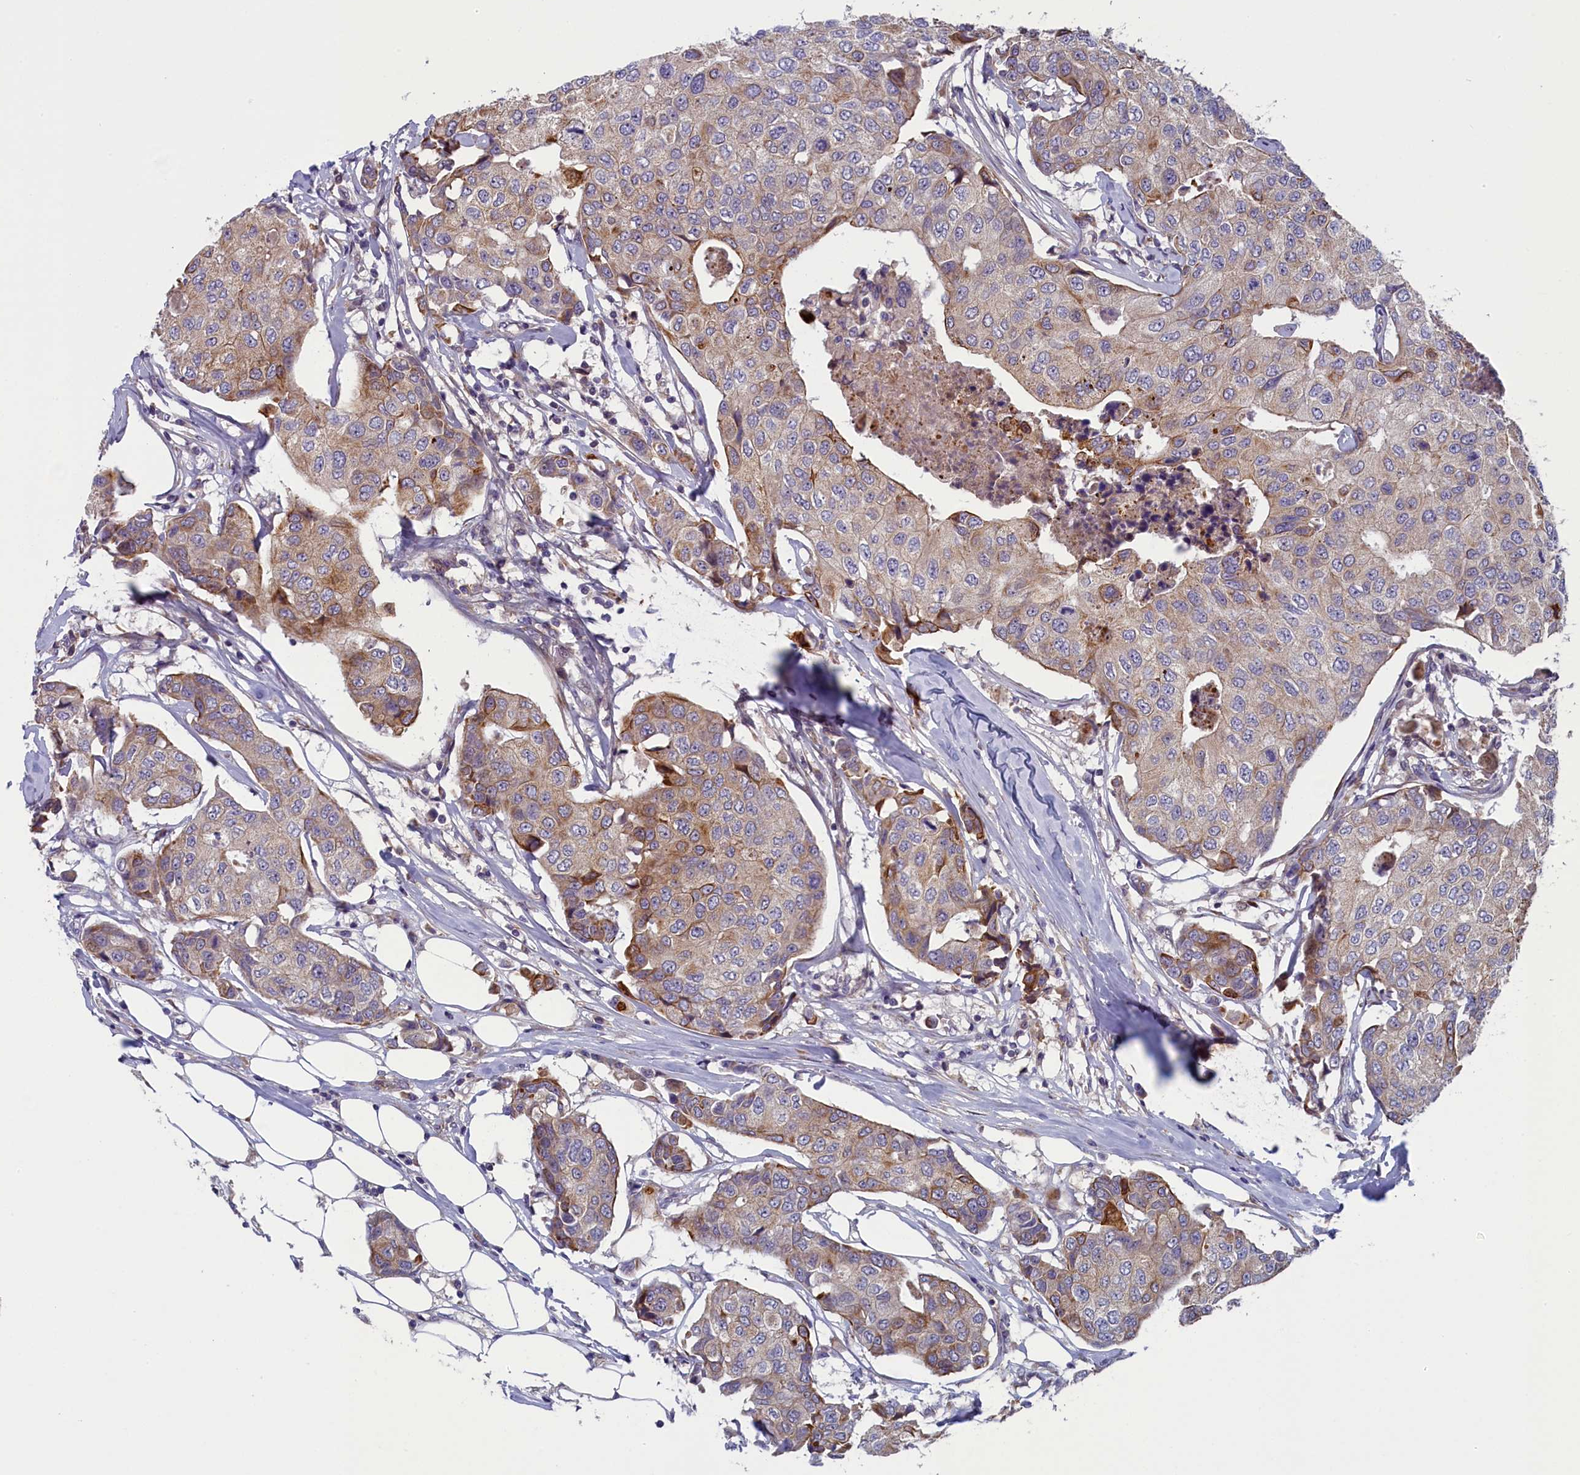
{"staining": {"intensity": "moderate", "quantity": "<25%", "location": "cytoplasmic/membranous"}, "tissue": "breast cancer", "cell_type": "Tumor cells", "image_type": "cancer", "snomed": [{"axis": "morphology", "description": "Duct carcinoma"}, {"axis": "topography", "description": "Breast"}], "caption": "Protein staining shows moderate cytoplasmic/membranous expression in about <25% of tumor cells in breast cancer (invasive ductal carcinoma). The staining was performed using DAB (3,3'-diaminobenzidine) to visualize the protein expression in brown, while the nuclei were stained in blue with hematoxylin (Magnification: 20x).", "gene": "ANKRD39", "patient": {"sex": "female", "age": 80}}